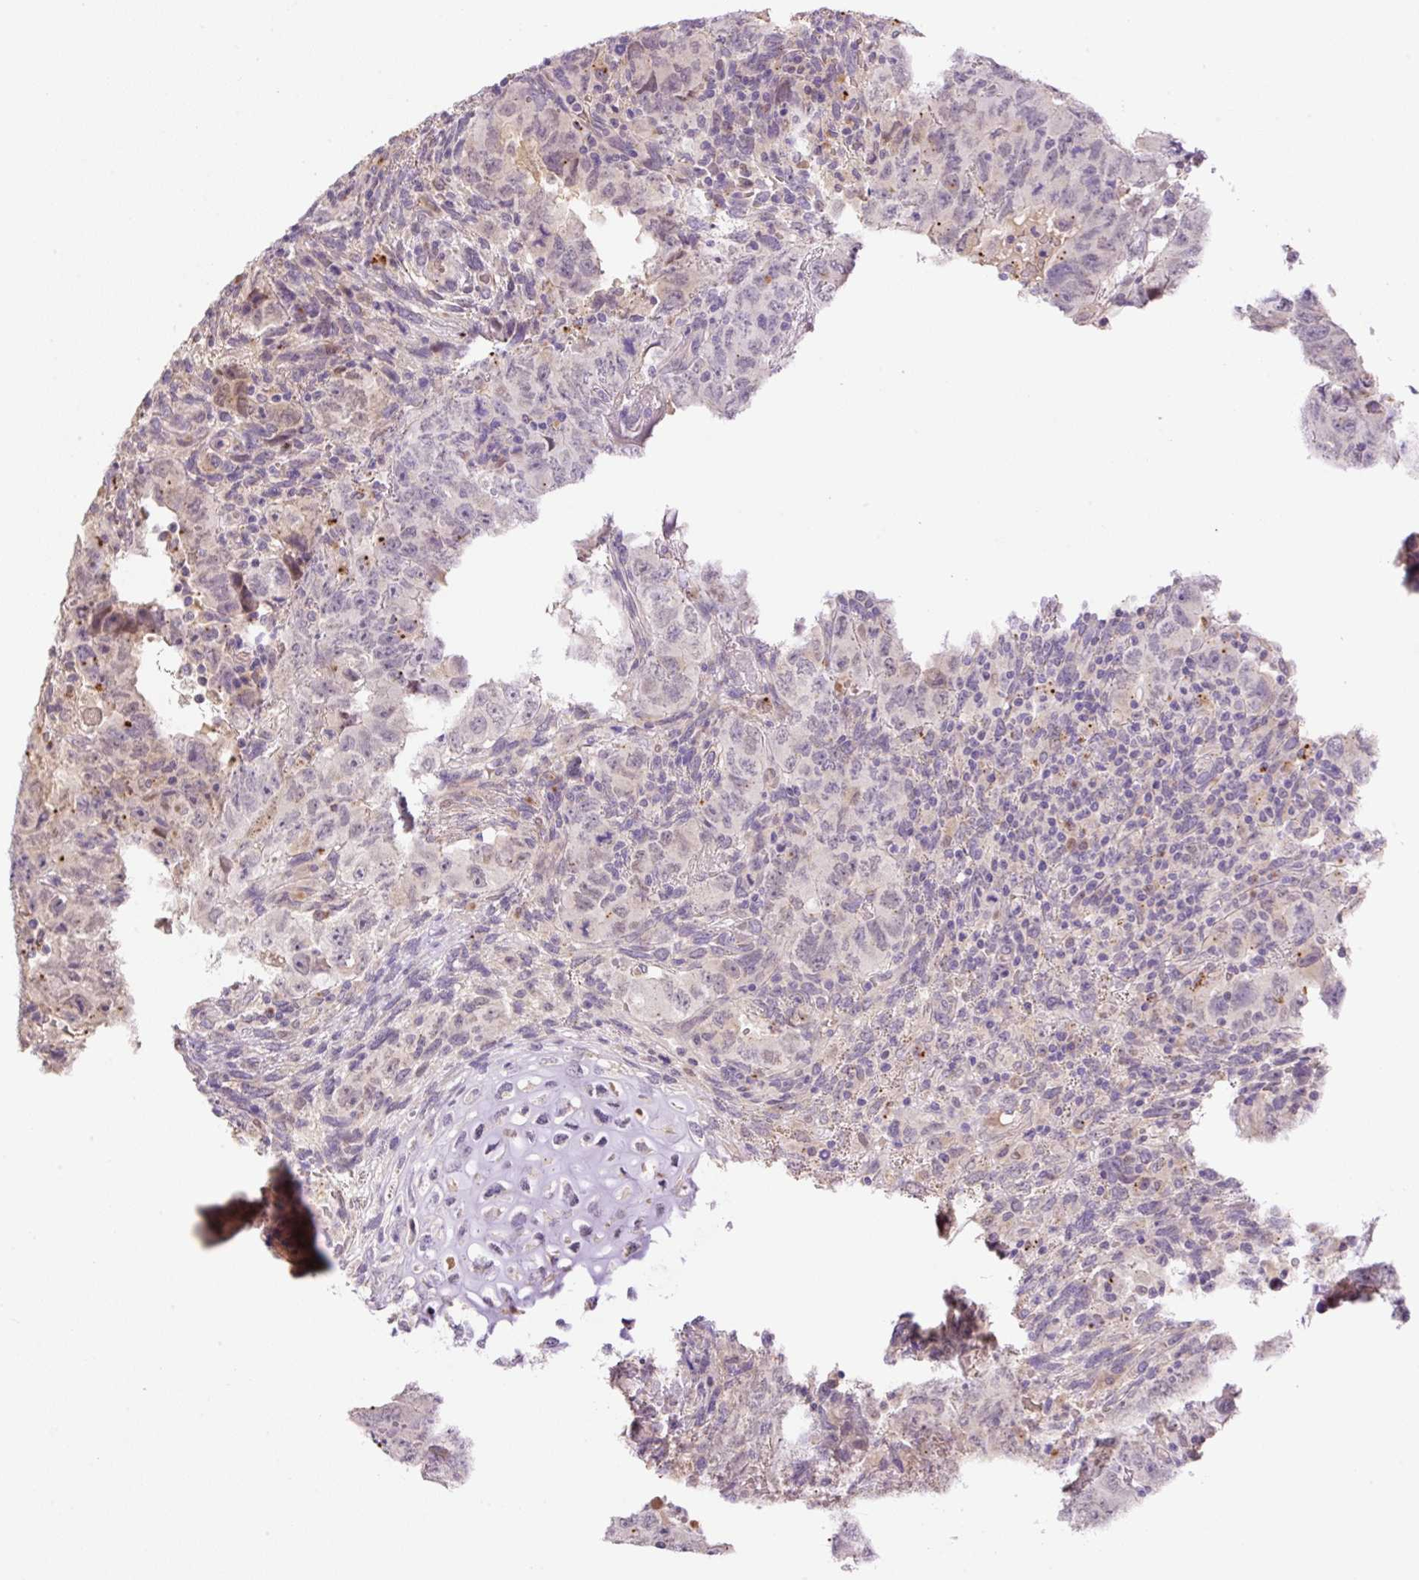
{"staining": {"intensity": "negative", "quantity": "none", "location": "none"}, "tissue": "testis cancer", "cell_type": "Tumor cells", "image_type": "cancer", "snomed": [{"axis": "morphology", "description": "Carcinoma, Embryonal, NOS"}, {"axis": "topography", "description": "Testis"}], "caption": "Tumor cells show no significant expression in testis cancer.", "gene": "HABP4", "patient": {"sex": "male", "age": 24}}